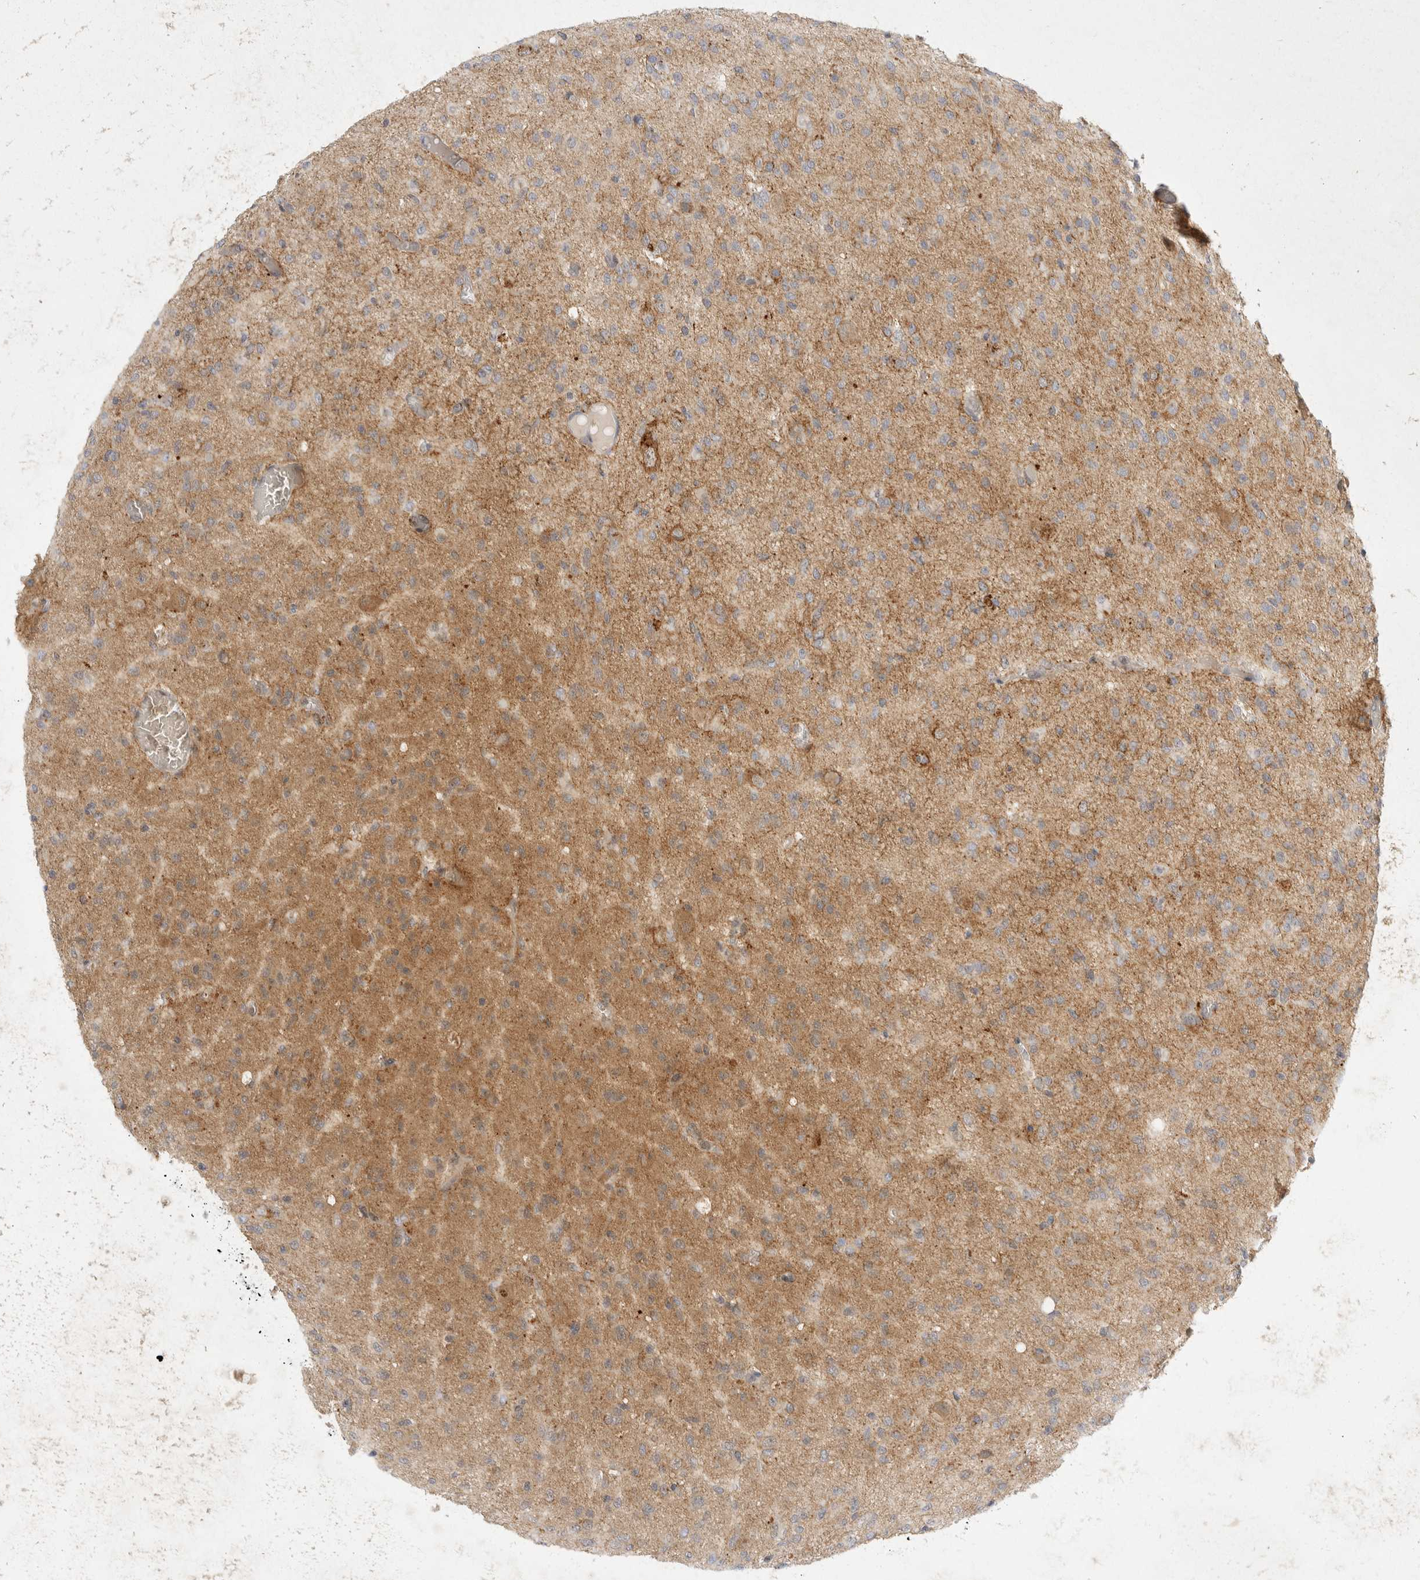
{"staining": {"intensity": "weak", "quantity": ">75%", "location": "cytoplasmic/membranous"}, "tissue": "glioma", "cell_type": "Tumor cells", "image_type": "cancer", "snomed": [{"axis": "morphology", "description": "Glioma, malignant, High grade"}, {"axis": "topography", "description": "Brain"}], "caption": "A brown stain highlights weak cytoplasmic/membranous staining of a protein in high-grade glioma (malignant) tumor cells.", "gene": "TOM1L2", "patient": {"sex": "female", "age": 59}}